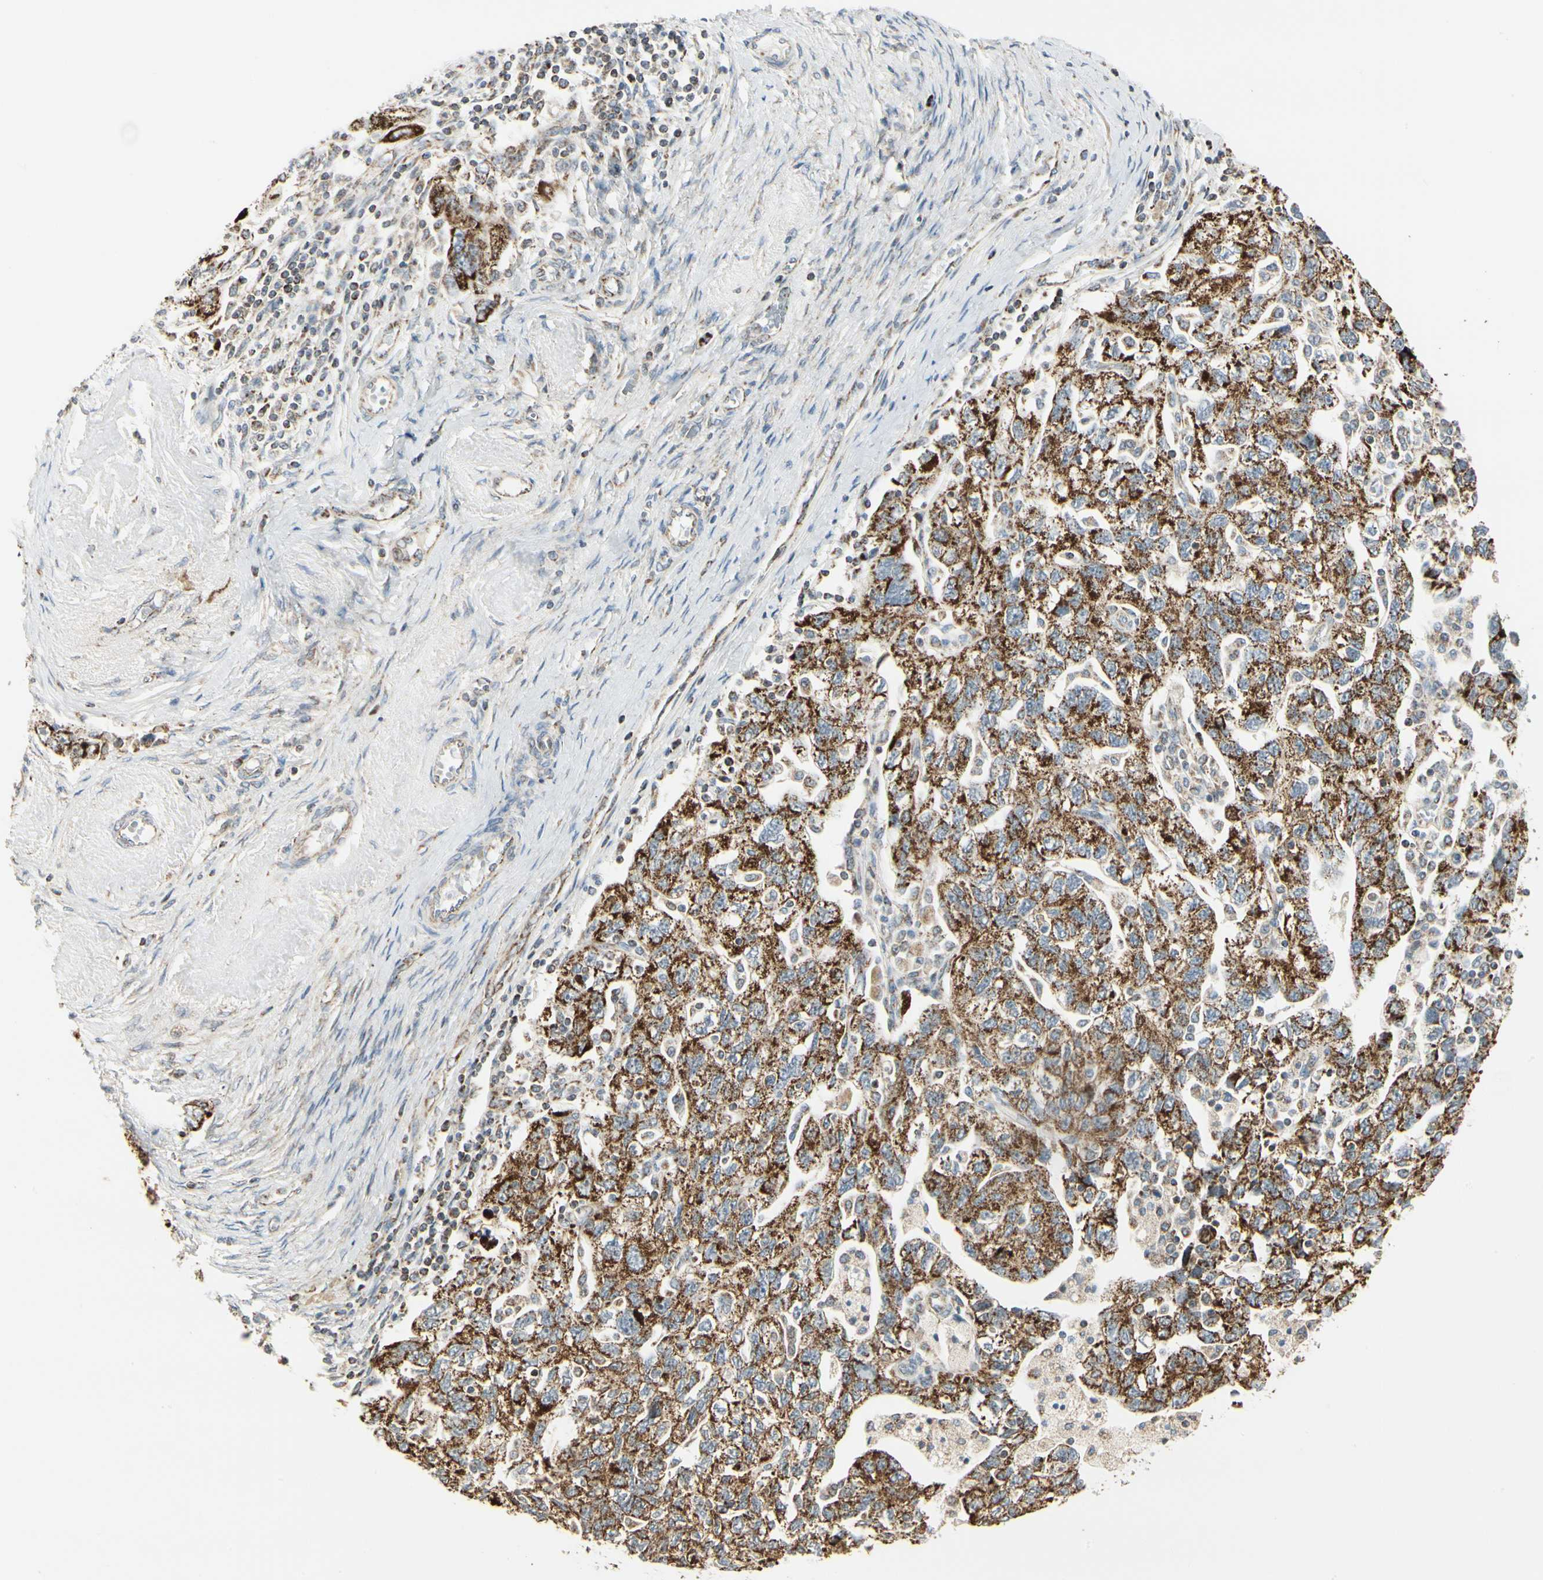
{"staining": {"intensity": "strong", "quantity": ">75%", "location": "cytoplasmic/membranous"}, "tissue": "ovarian cancer", "cell_type": "Tumor cells", "image_type": "cancer", "snomed": [{"axis": "morphology", "description": "Carcinoma, NOS"}, {"axis": "morphology", "description": "Cystadenocarcinoma, serous, NOS"}, {"axis": "topography", "description": "Ovary"}], "caption": "DAB immunohistochemical staining of human ovarian serous cystadenocarcinoma demonstrates strong cytoplasmic/membranous protein expression in about >75% of tumor cells.", "gene": "ANKS6", "patient": {"sex": "female", "age": 69}}